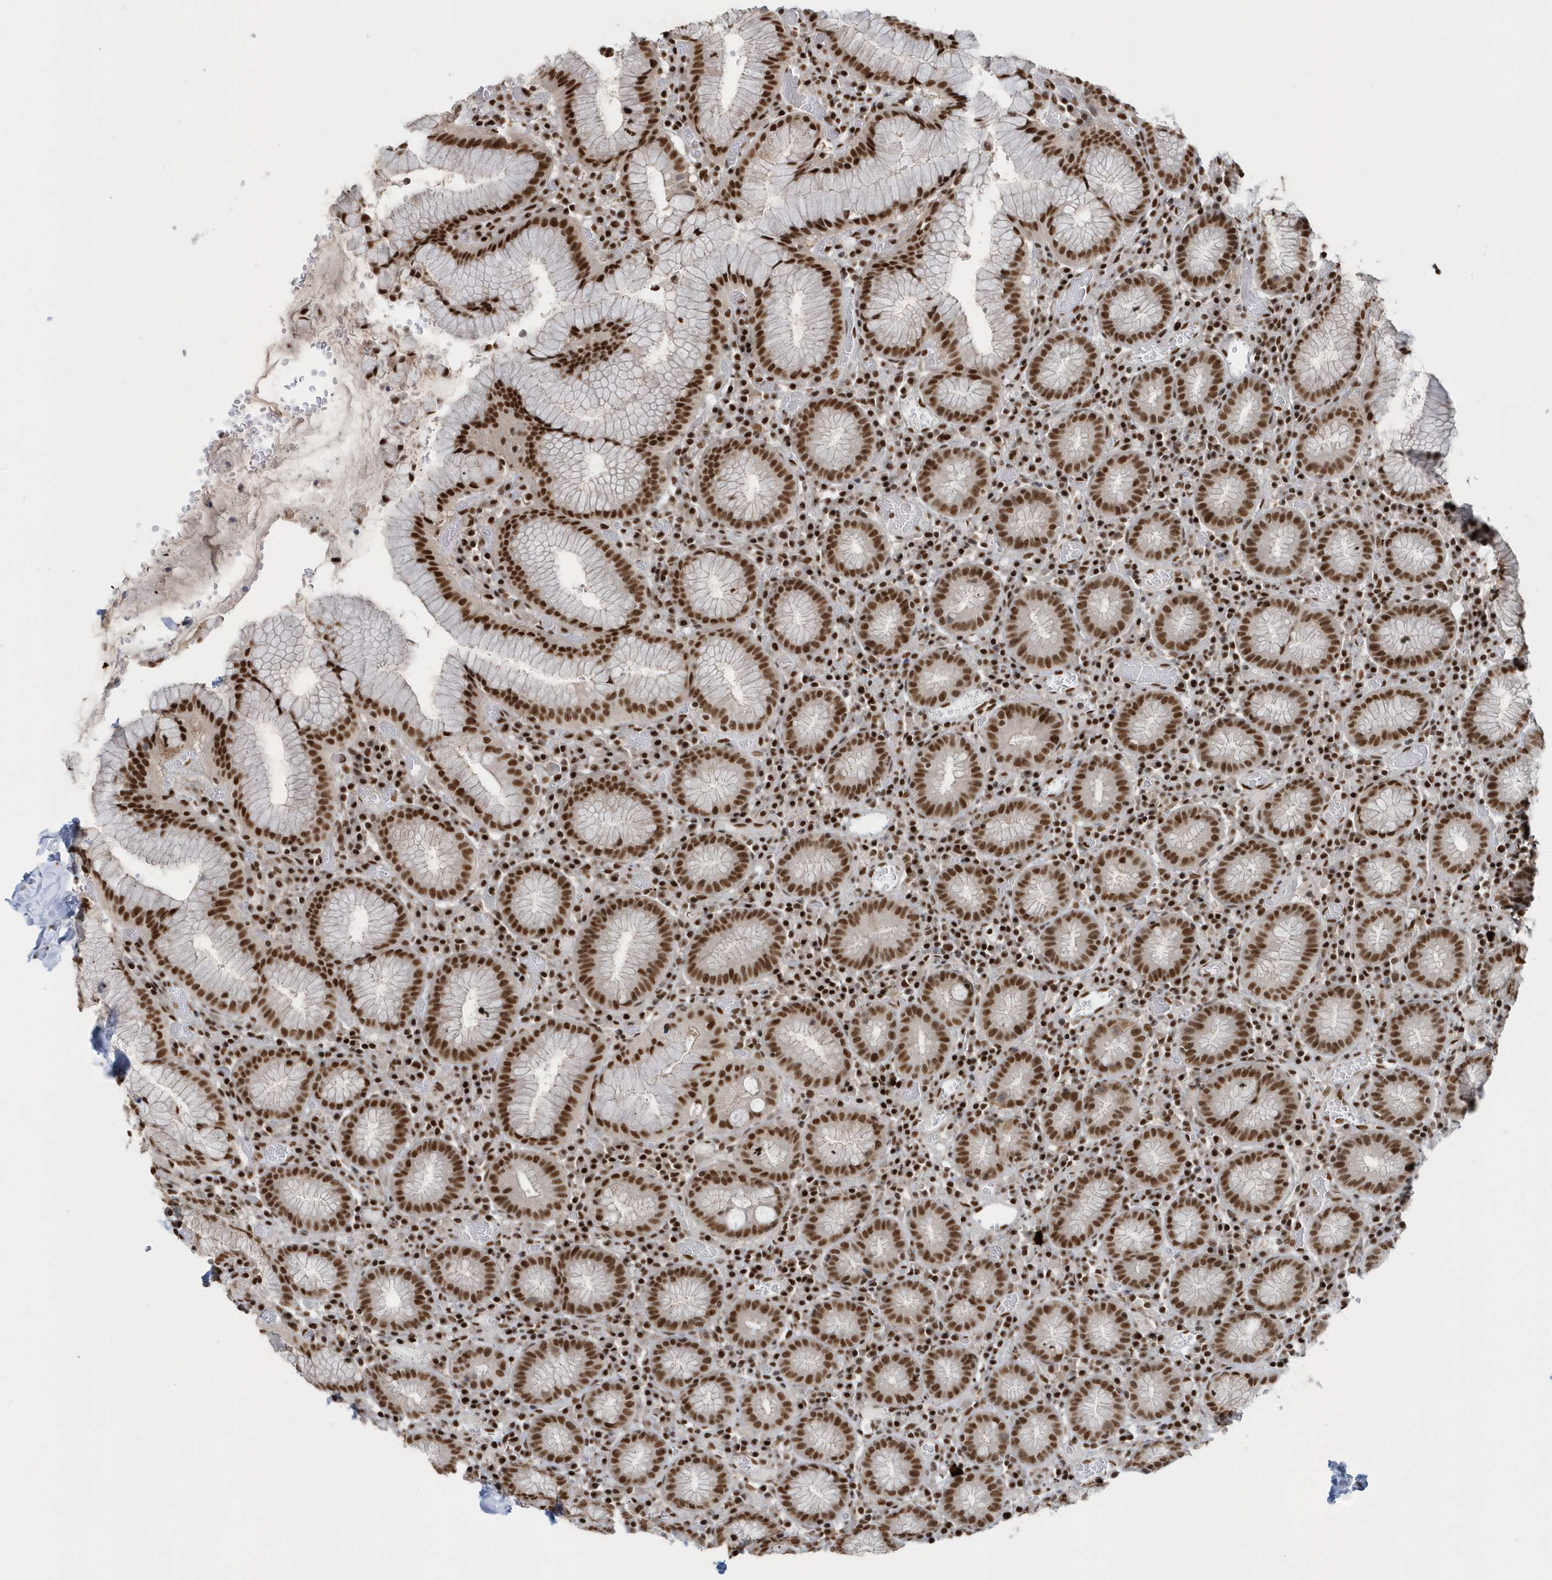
{"staining": {"intensity": "strong", "quantity": ">75%", "location": "nuclear"}, "tissue": "stomach", "cell_type": "Glandular cells", "image_type": "normal", "snomed": [{"axis": "morphology", "description": "Normal tissue, NOS"}, {"axis": "topography", "description": "Stomach"}], "caption": "Immunohistochemistry histopathology image of unremarkable stomach: stomach stained using IHC demonstrates high levels of strong protein expression localized specifically in the nuclear of glandular cells, appearing as a nuclear brown color.", "gene": "SEPHS1", "patient": {"sex": "male", "age": 55}}